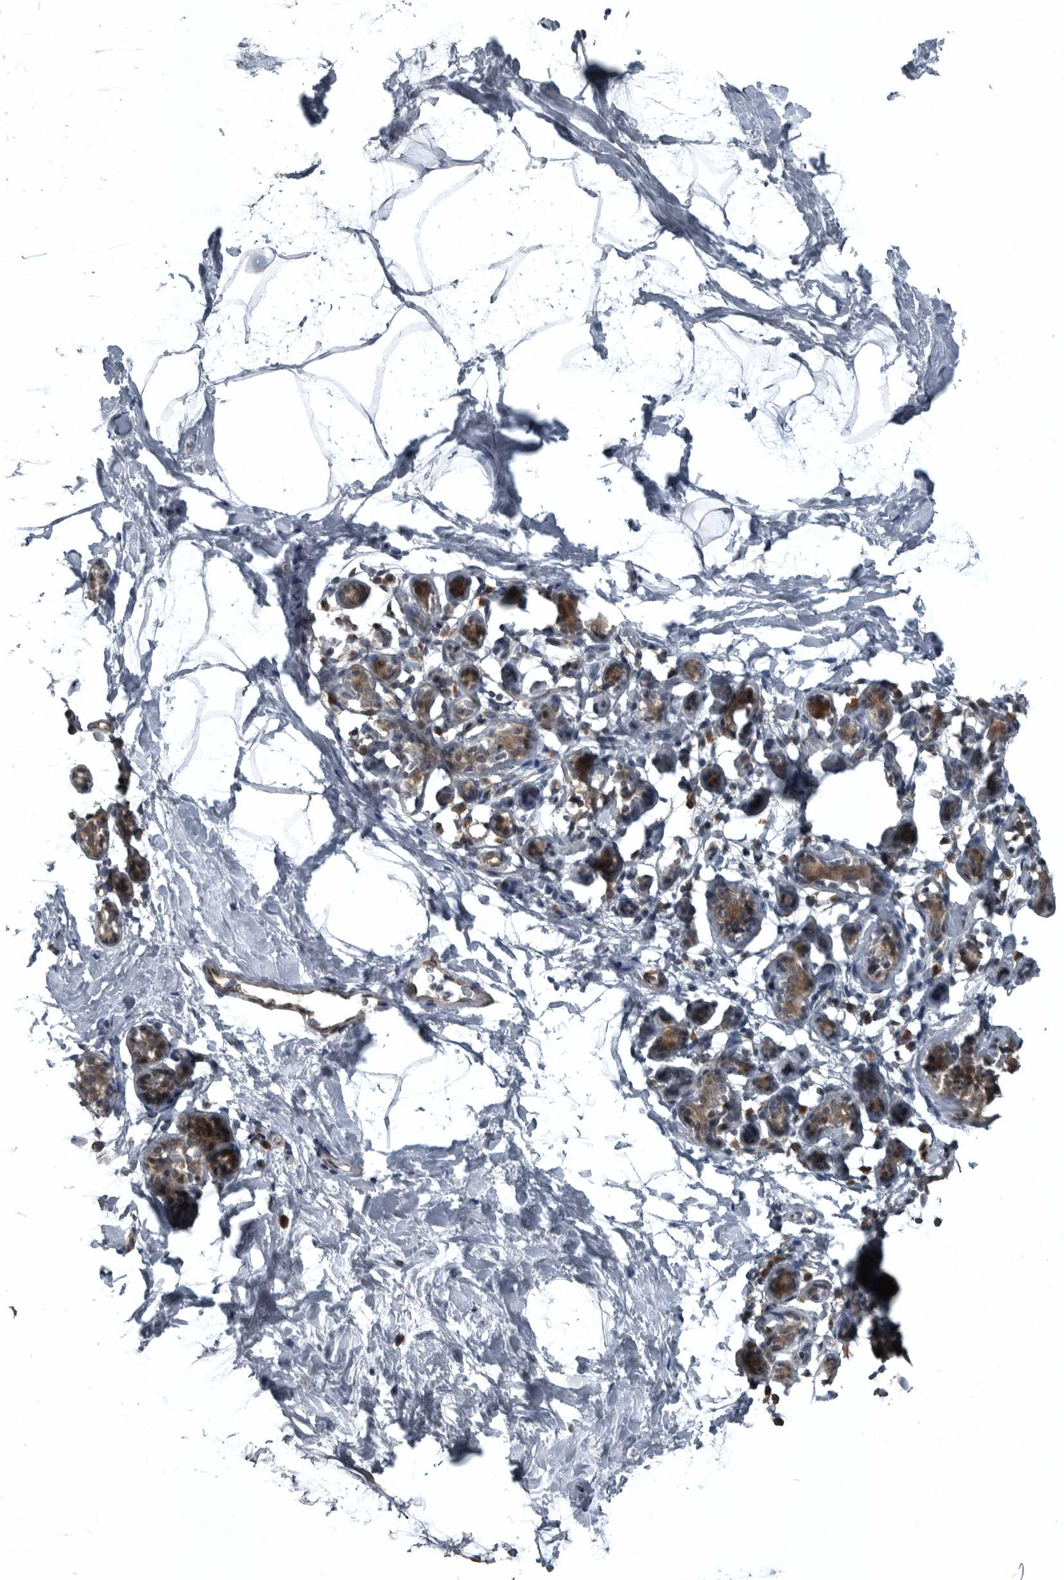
{"staining": {"intensity": "negative", "quantity": "none", "location": "none"}, "tissue": "breast", "cell_type": "Adipocytes", "image_type": "normal", "snomed": [{"axis": "morphology", "description": "Normal tissue, NOS"}, {"axis": "topography", "description": "Breast"}], "caption": "DAB immunohistochemical staining of benign human breast shows no significant positivity in adipocytes.", "gene": "GAK", "patient": {"sex": "female", "age": 62}}